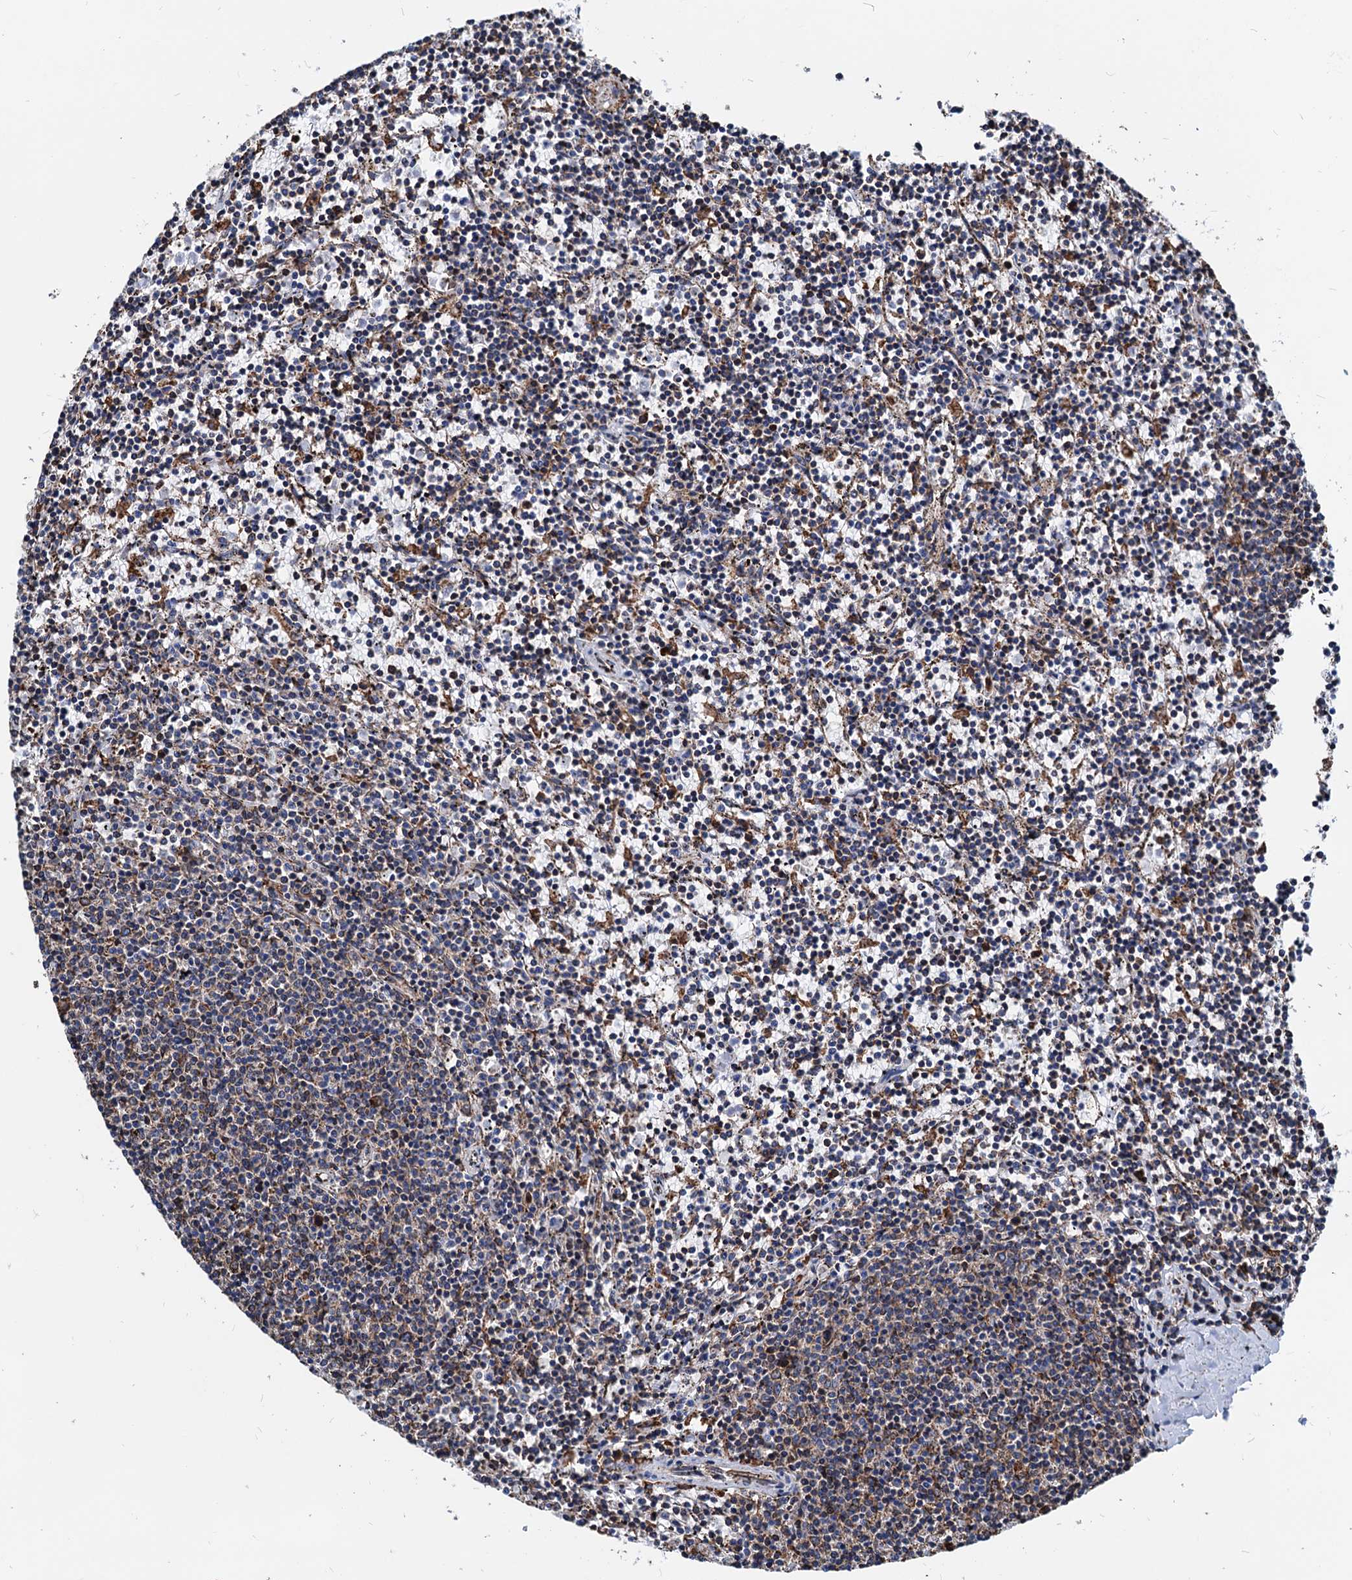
{"staining": {"intensity": "weak", "quantity": "<25%", "location": "cytoplasmic/membranous"}, "tissue": "lymphoma", "cell_type": "Tumor cells", "image_type": "cancer", "snomed": [{"axis": "morphology", "description": "Malignant lymphoma, non-Hodgkin's type, Low grade"}, {"axis": "topography", "description": "Spleen"}], "caption": "High power microscopy image of an immunohistochemistry (IHC) photomicrograph of low-grade malignant lymphoma, non-Hodgkin's type, revealing no significant positivity in tumor cells.", "gene": "HSPA5", "patient": {"sex": "female", "age": 50}}